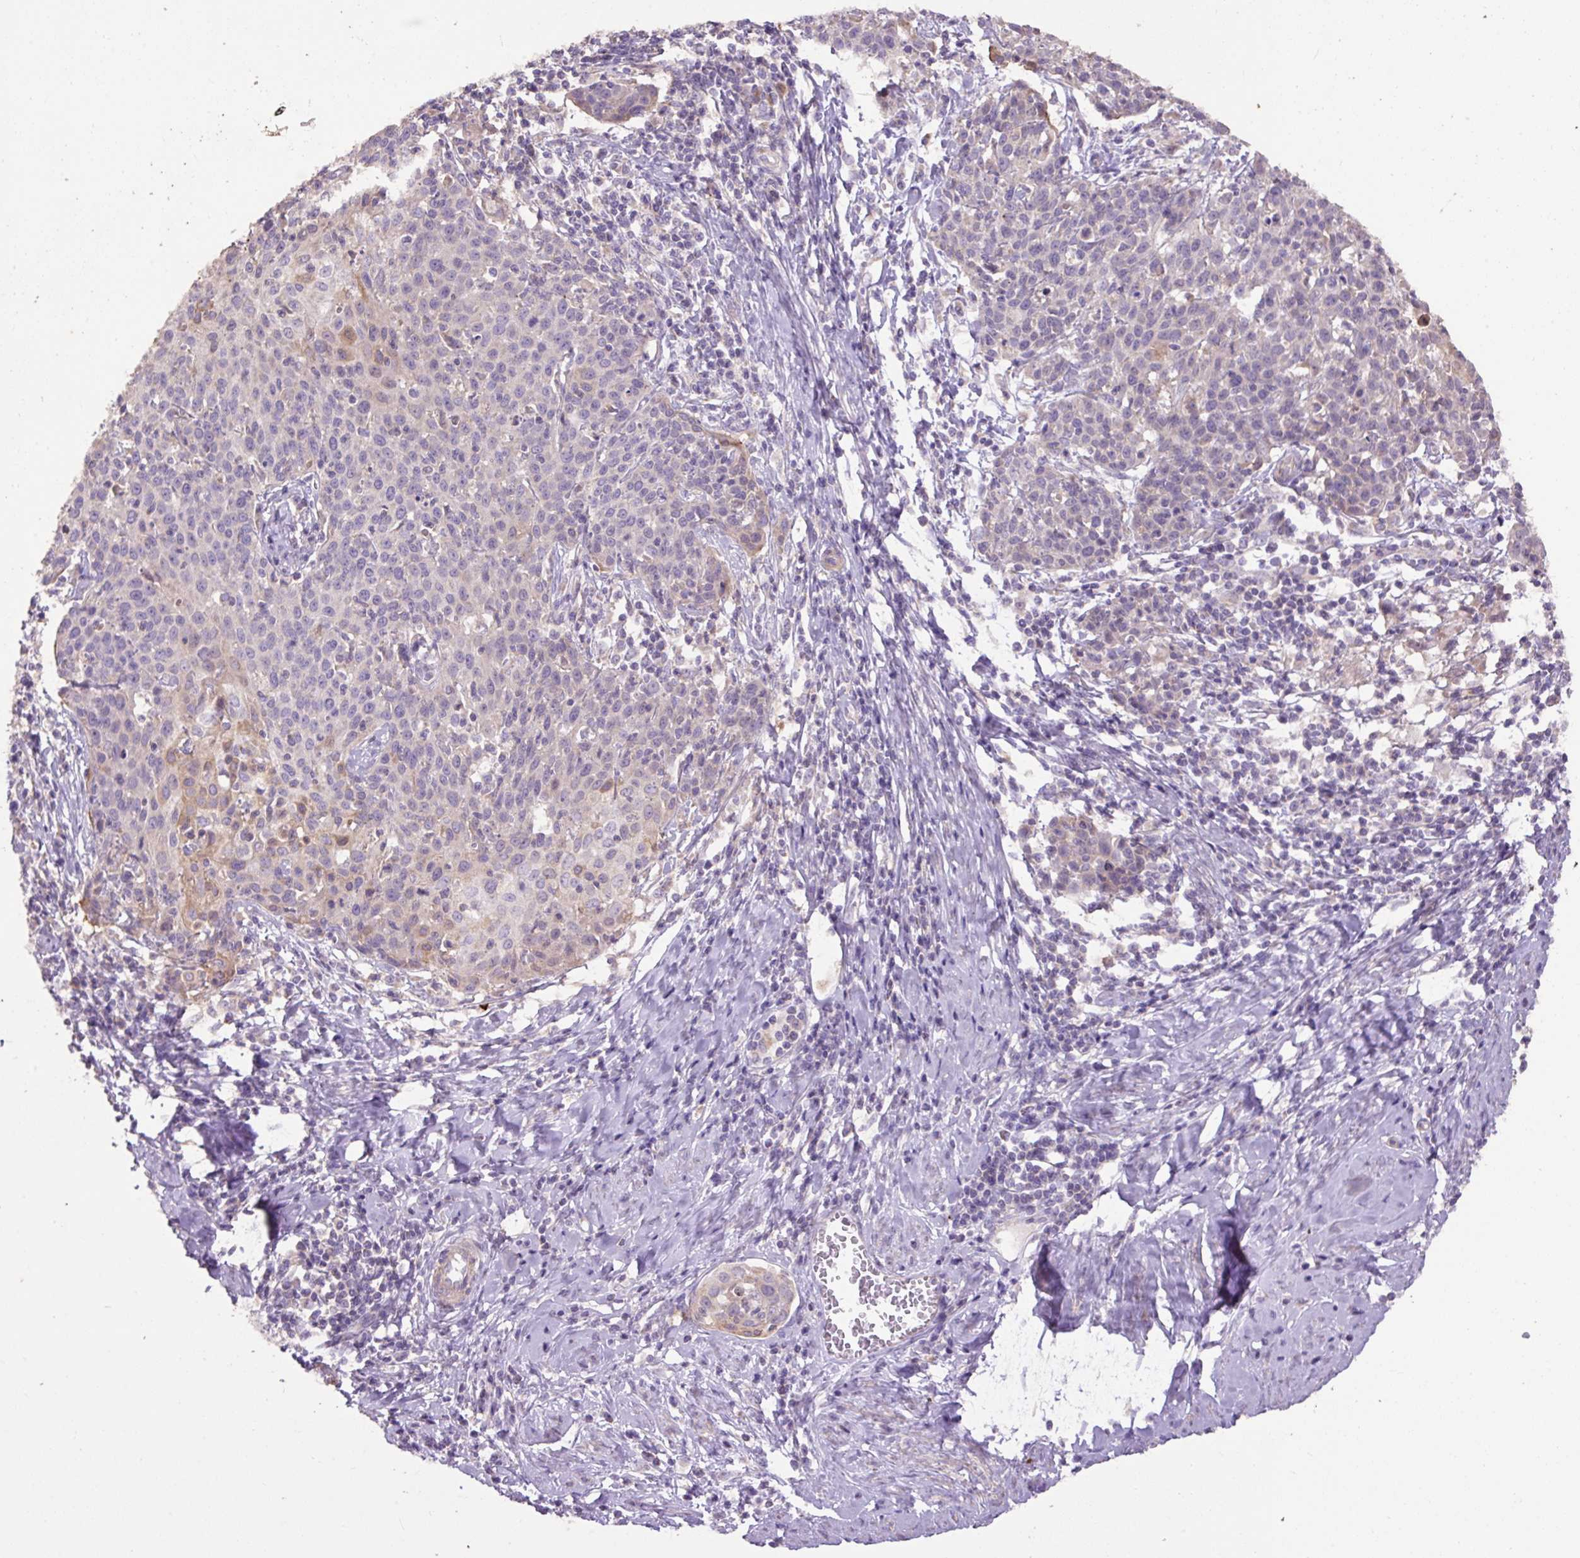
{"staining": {"intensity": "moderate", "quantity": "<25%", "location": "cytoplasmic/membranous"}, "tissue": "cervical cancer", "cell_type": "Tumor cells", "image_type": "cancer", "snomed": [{"axis": "morphology", "description": "Squamous cell carcinoma, NOS"}, {"axis": "topography", "description": "Cervix"}], "caption": "This is a histology image of immunohistochemistry staining of squamous cell carcinoma (cervical), which shows moderate expression in the cytoplasmic/membranous of tumor cells.", "gene": "ABR", "patient": {"sex": "female", "age": 38}}